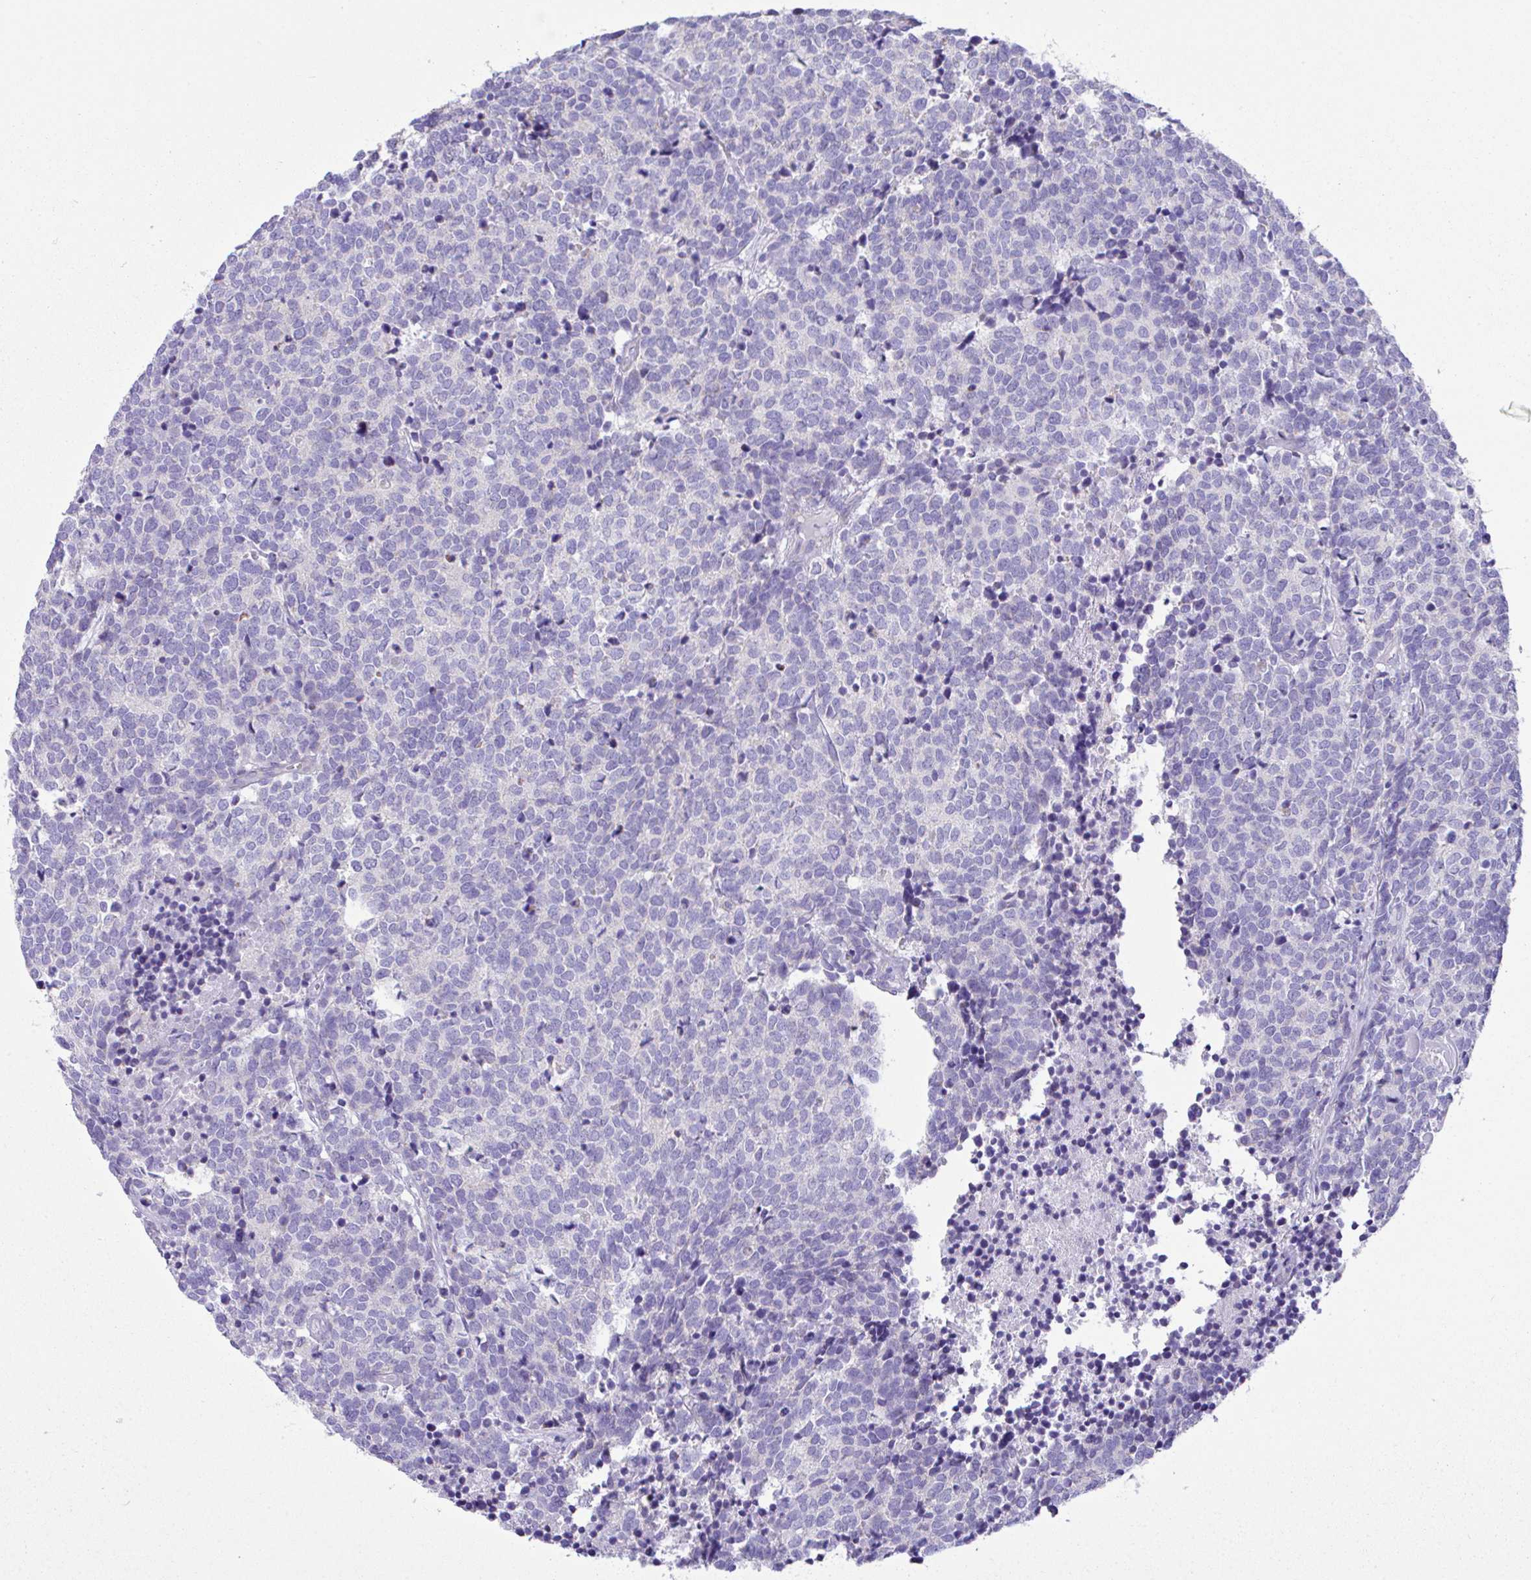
{"staining": {"intensity": "negative", "quantity": "none", "location": "none"}, "tissue": "carcinoid", "cell_type": "Tumor cells", "image_type": "cancer", "snomed": [{"axis": "morphology", "description": "Carcinoid, malignant, NOS"}, {"axis": "topography", "description": "Skin"}], "caption": "Tumor cells show no significant positivity in carcinoid (malignant).", "gene": "NLRP8", "patient": {"sex": "female", "age": 79}}